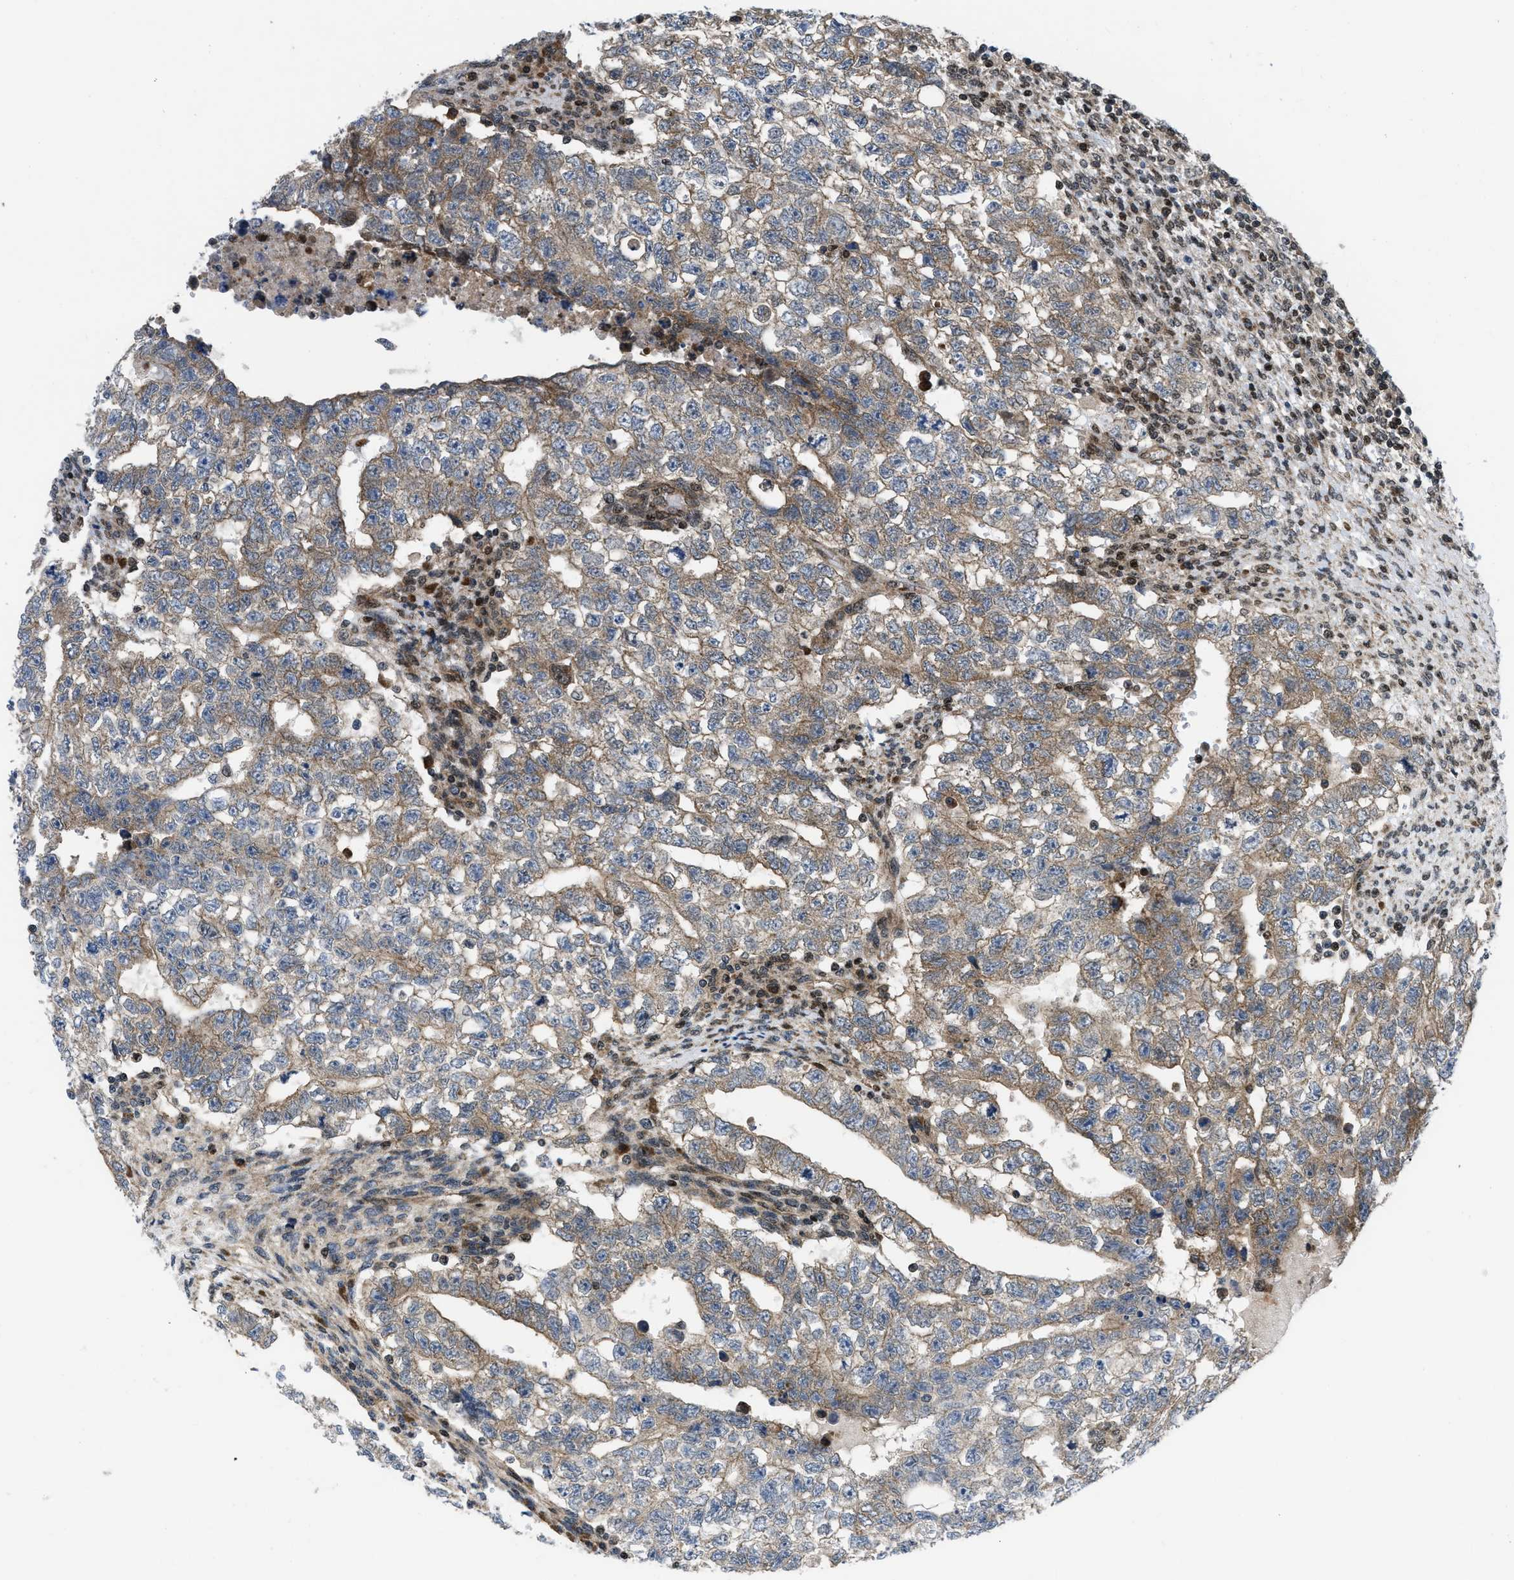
{"staining": {"intensity": "weak", "quantity": ">75%", "location": "cytoplasmic/membranous"}, "tissue": "testis cancer", "cell_type": "Tumor cells", "image_type": "cancer", "snomed": [{"axis": "morphology", "description": "Seminoma, NOS"}, {"axis": "morphology", "description": "Carcinoma, Embryonal, NOS"}, {"axis": "topography", "description": "Testis"}], "caption": "An immunohistochemistry (IHC) histopathology image of neoplastic tissue is shown. Protein staining in brown highlights weak cytoplasmic/membranous positivity in testis cancer within tumor cells.", "gene": "PPP2CB", "patient": {"sex": "male", "age": 38}}